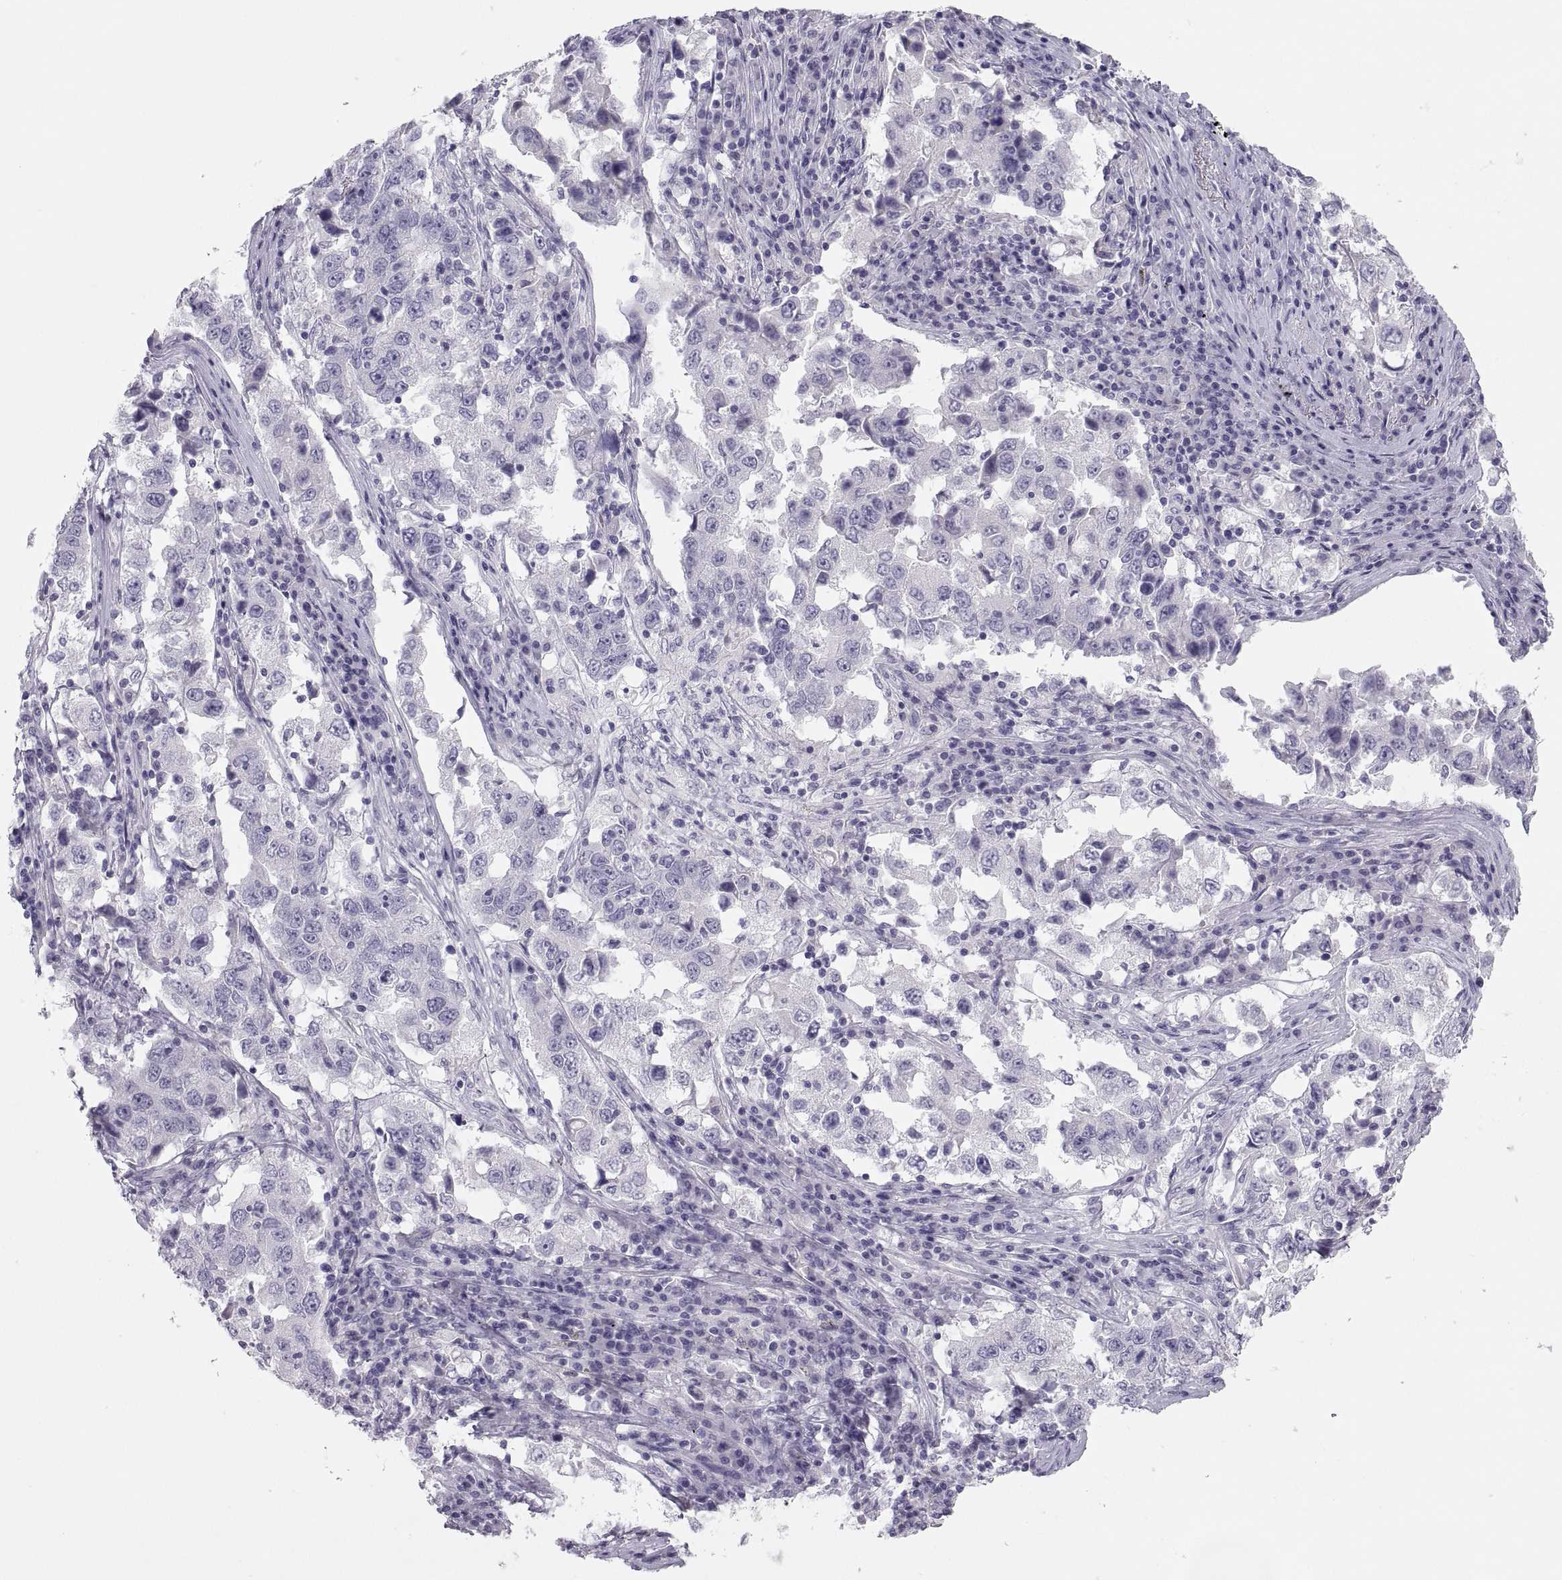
{"staining": {"intensity": "negative", "quantity": "none", "location": "none"}, "tissue": "lung cancer", "cell_type": "Tumor cells", "image_type": "cancer", "snomed": [{"axis": "morphology", "description": "Adenocarcinoma, NOS"}, {"axis": "topography", "description": "Lung"}], "caption": "Tumor cells show no significant protein staining in lung cancer.", "gene": "MAGEB2", "patient": {"sex": "male", "age": 73}}